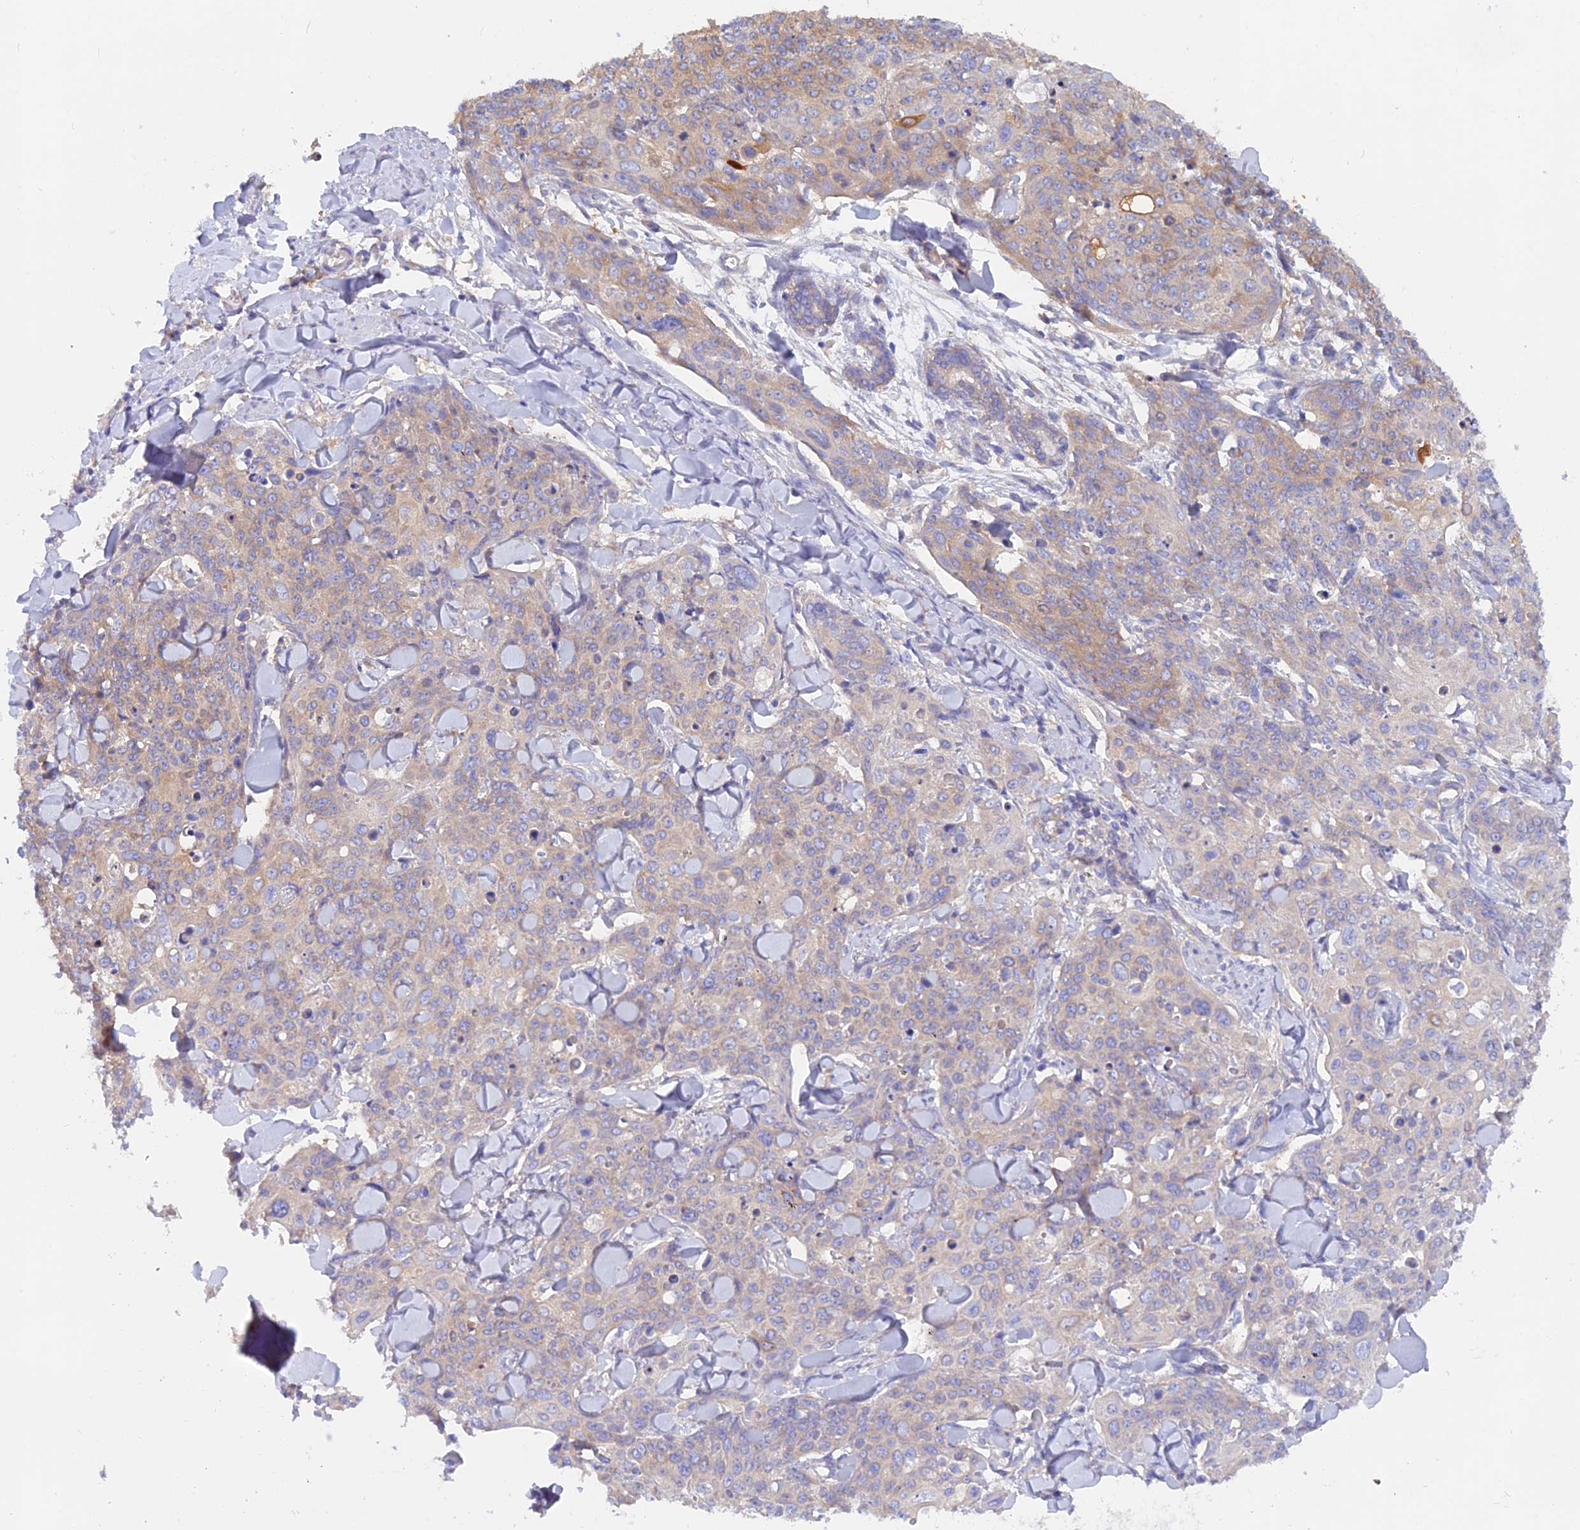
{"staining": {"intensity": "weak", "quantity": "<25%", "location": "cytoplasmic/membranous"}, "tissue": "skin cancer", "cell_type": "Tumor cells", "image_type": "cancer", "snomed": [{"axis": "morphology", "description": "Squamous cell carcinoma, NOS"}, {"axis": "topography", "description": "Skin"}, {"axis": "topography", "description": "Vulva"}], "caption": "This is an IHC image of skin cancer (squamous cell carcinoma). There is no expression in tumor cells.", "gene": "LZTFL1", "patient": {"sex": "female", "age": 85}}